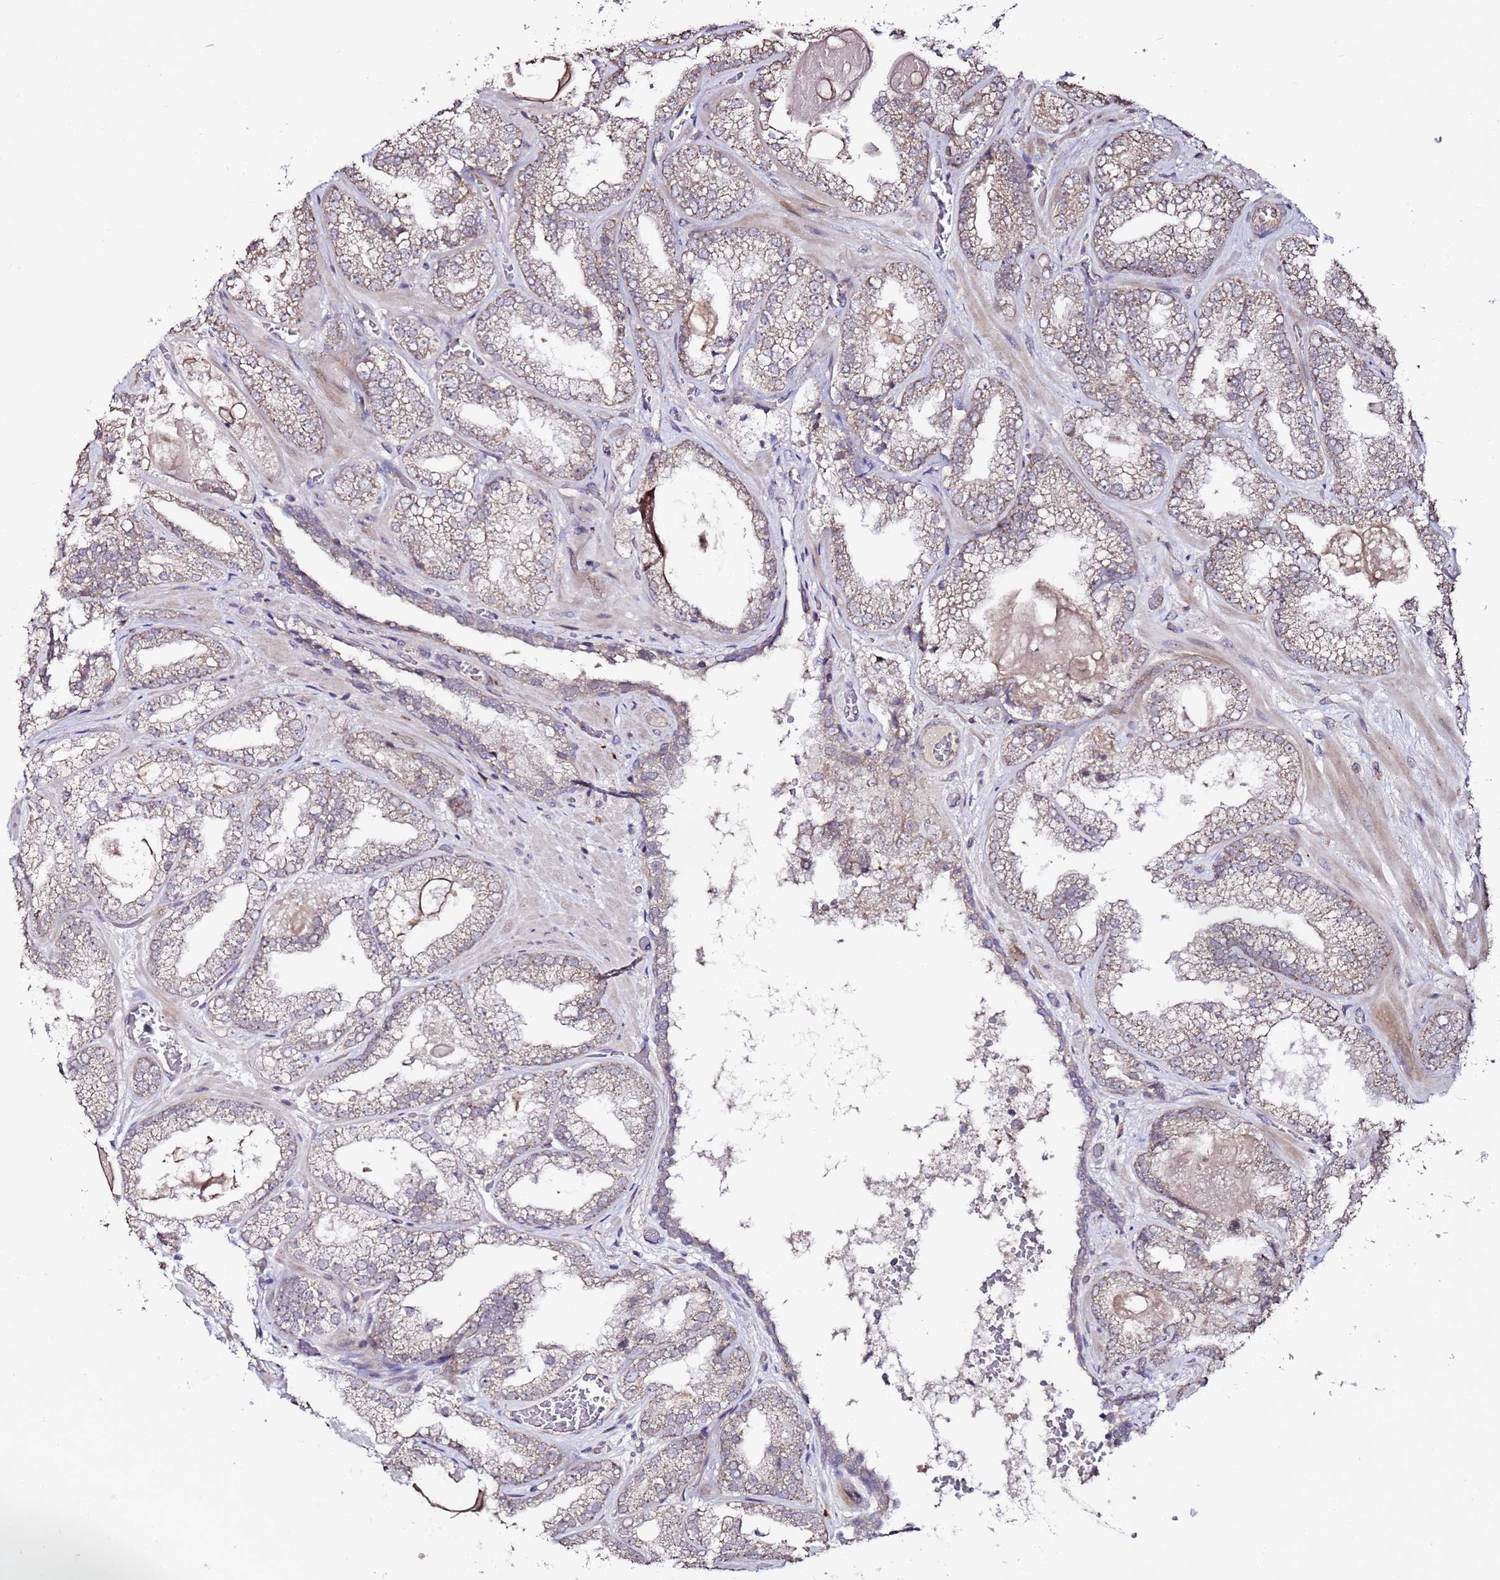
{"staining": {"intensity": "weak", "quantity": "25%-75%", "location": "cytoplasmic/membranous"}, "tissue": "prostate cancer", "cell_type": "Tumor cells", "image_type": "cancer", "snomed": [{"axis": "morphology", "description": "Adenocarcinoma, Low grade"}, {"axis": "topography", "description": "Prostate"}], "caption": "Protein analysis of prostate low-grade adenocarcinoma tissue demonstrates weak cytoplasmic/membranous positivity in about 25%-75% of tumor cells. Using DAB (3,3'-diaminobenzidine) (brown) and hematoxylin (blue) stains, captured at high magnification using brightfield microscopy.", "gene": "PRODH", "patient": {"sex": "male", "age": 57}}